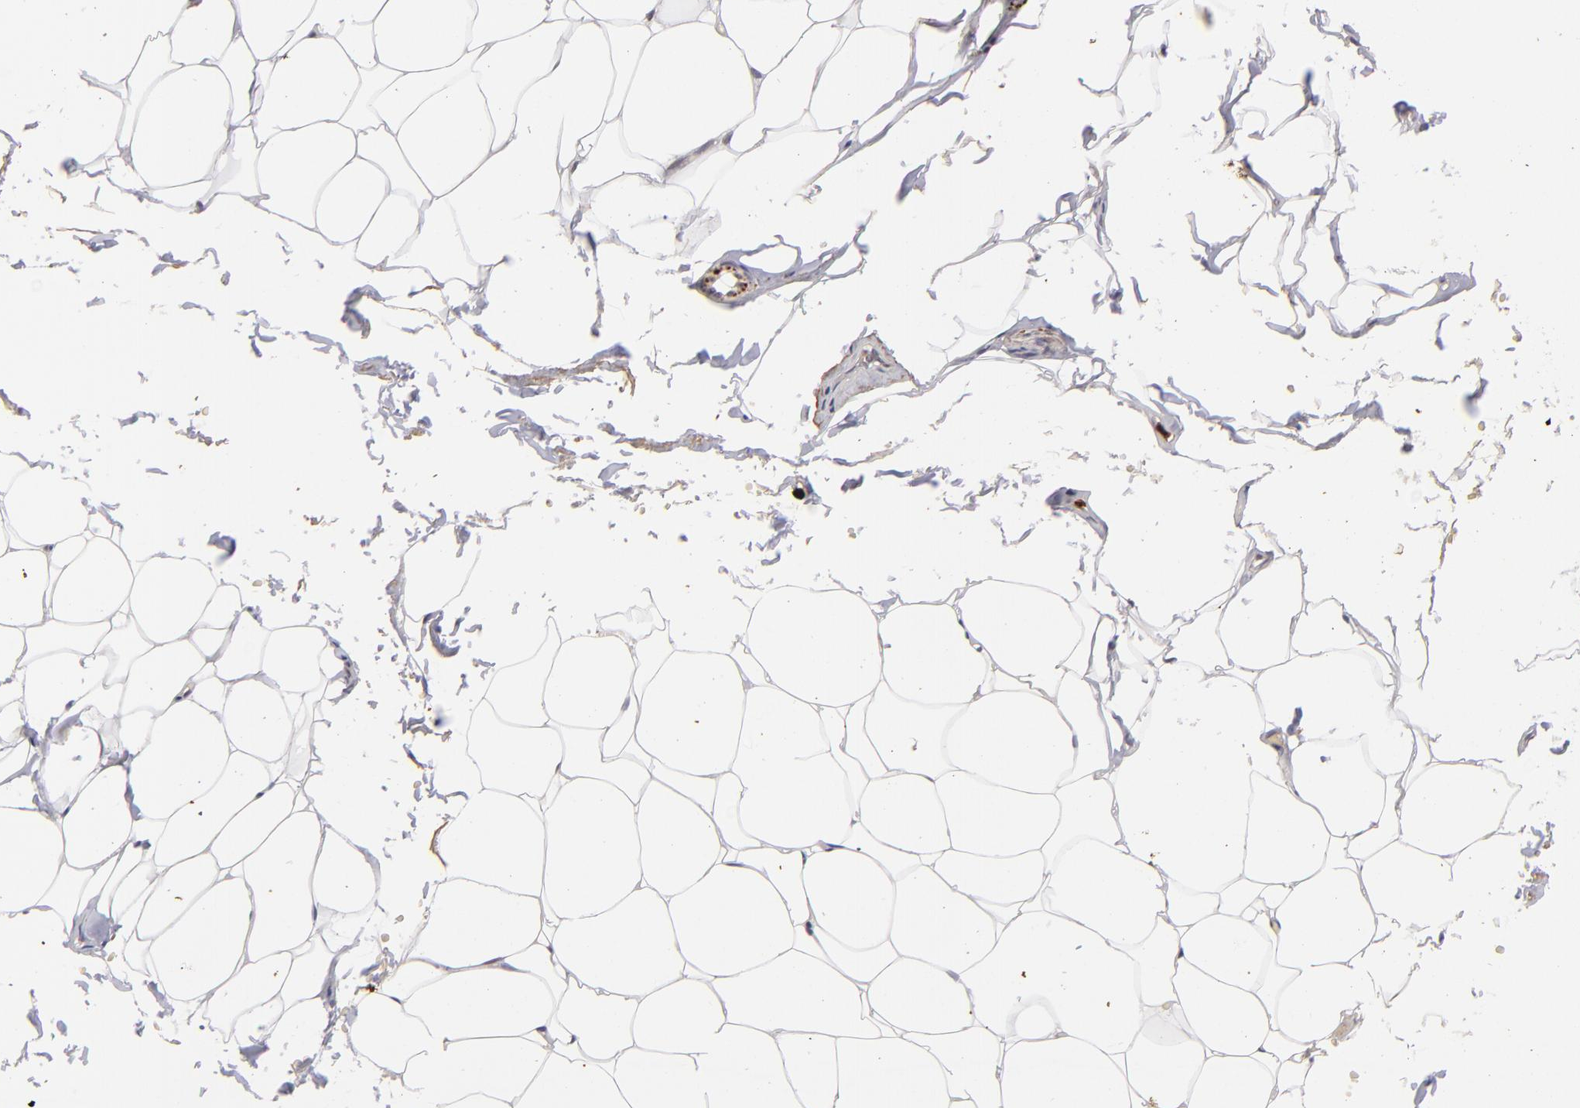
{"staining": {"intensity": "moderate", "quantity": ">75%", "location": "nuclear"}, "tissue": "adipose tissue", "cell_type": "Adipocytes", "image_type": "normal", "snomed": [{"axis": "morphology", "description": "Normal tissue, NOS"}, {"axis": "topography", "description": "Soft tissue"}, {"axis": "topography", "description": "Peripheral nerve tissue"}], "caption": "Immunohistochemical staining of normal adipose tissue demonstrates >75% levels of moderate nuclear protein positivity in about >75% of adipocytes.", "gene": "RXRG", "patient": {"sex": "female", "age": 68}}